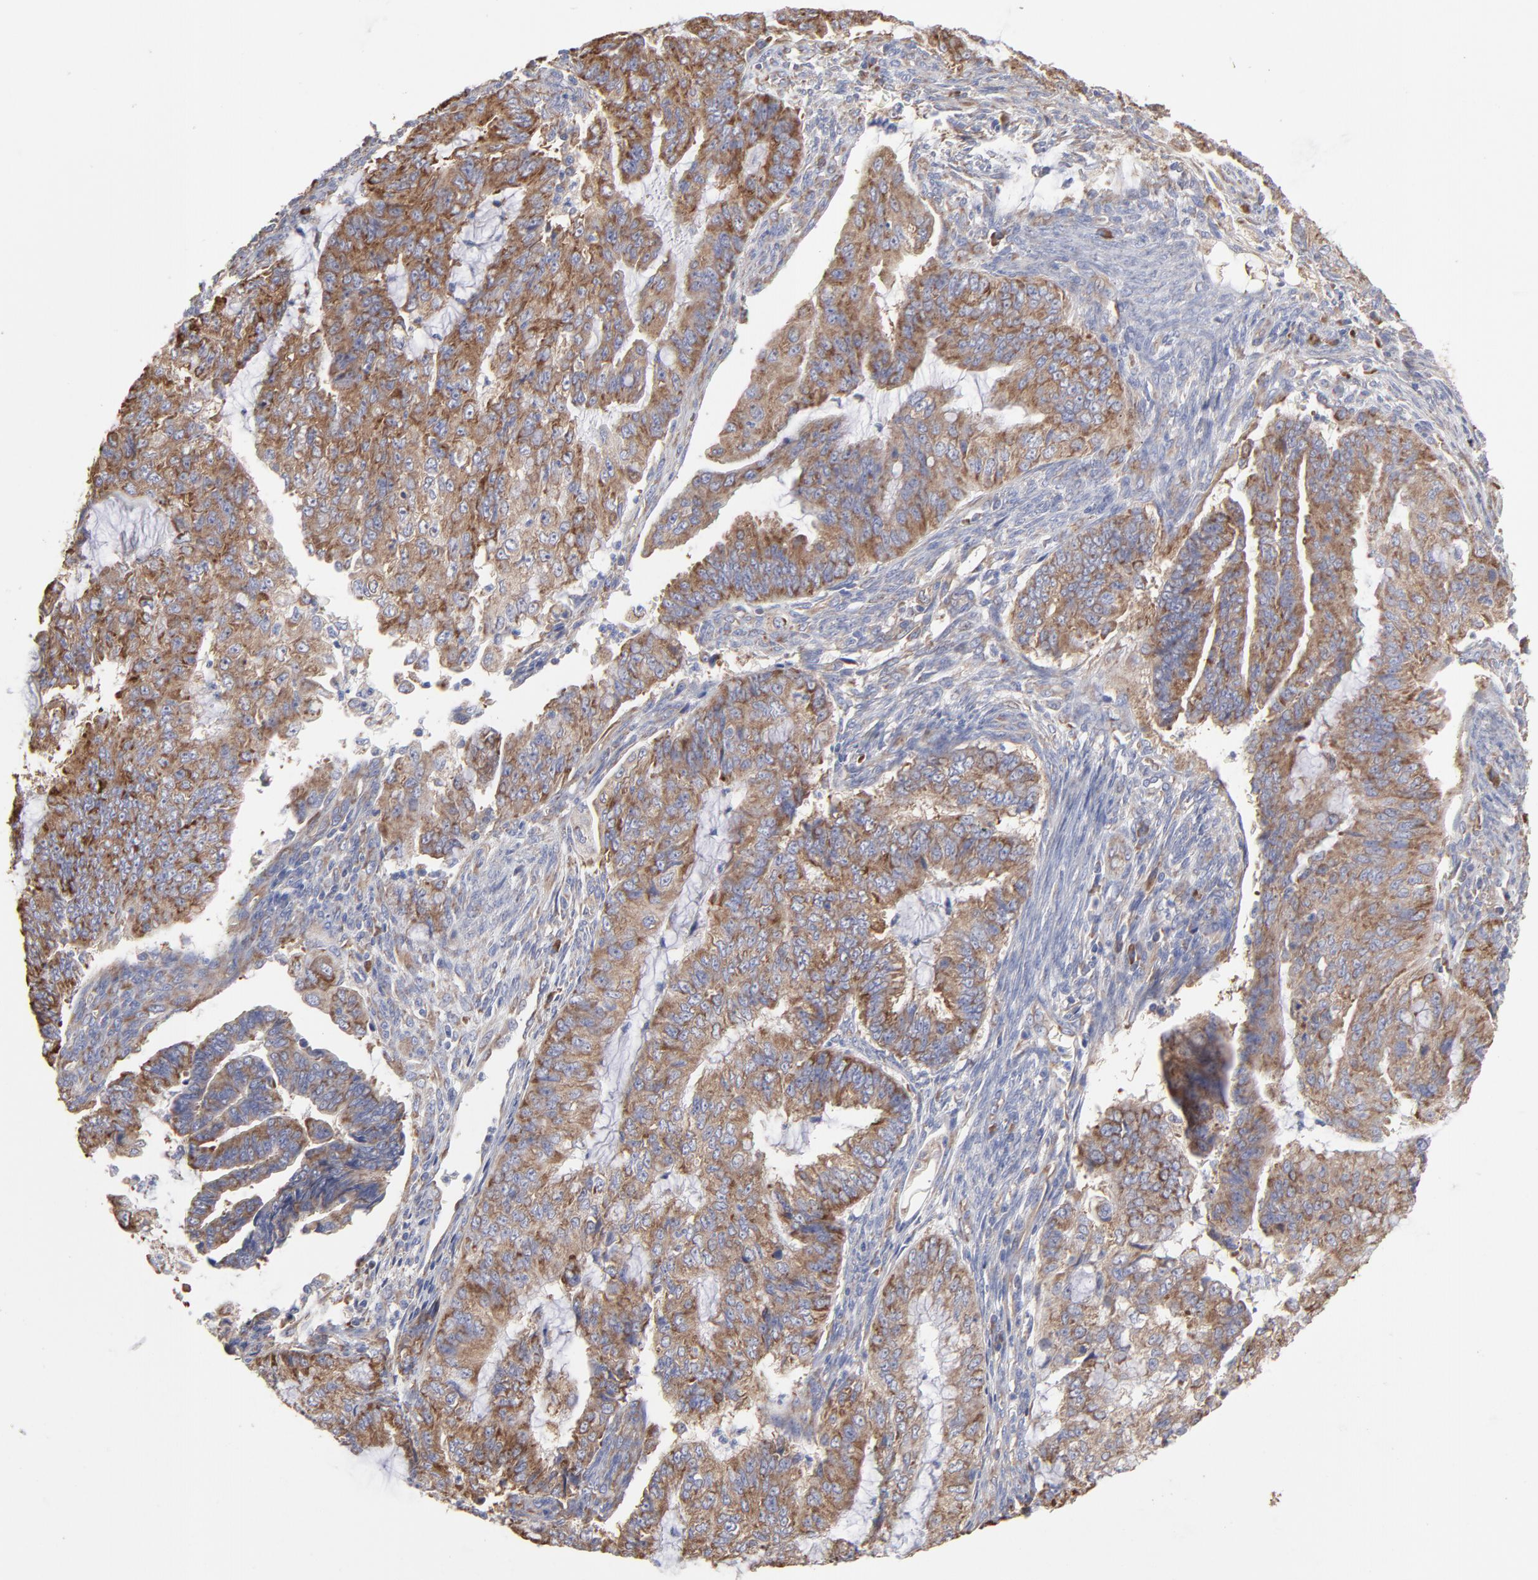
{"staining": {"intensity": "moderate", "quantity": ">75%", "location": "cytoplasmic/membranous"}, "tissue": "endometrial cancer", "cell_type": "Tumor cells", "image_type": "cancer", "snomed": [{"axis": "morphology", "description": "Adenocarcinoma, NOS"}, {"axis": "topography", "description": "Endometrium"}], "caption": "This micrograph reveals endometrial adenocarcinoma stained with immunohistochemistry to label a protein in brown. The cytoplasmic/membranous of tumor cells show moderate positivity for the protein. Nuclei are counter-stained blue.", "gene": "RPL3", "patient": {"sex": "female", "age": 75}}